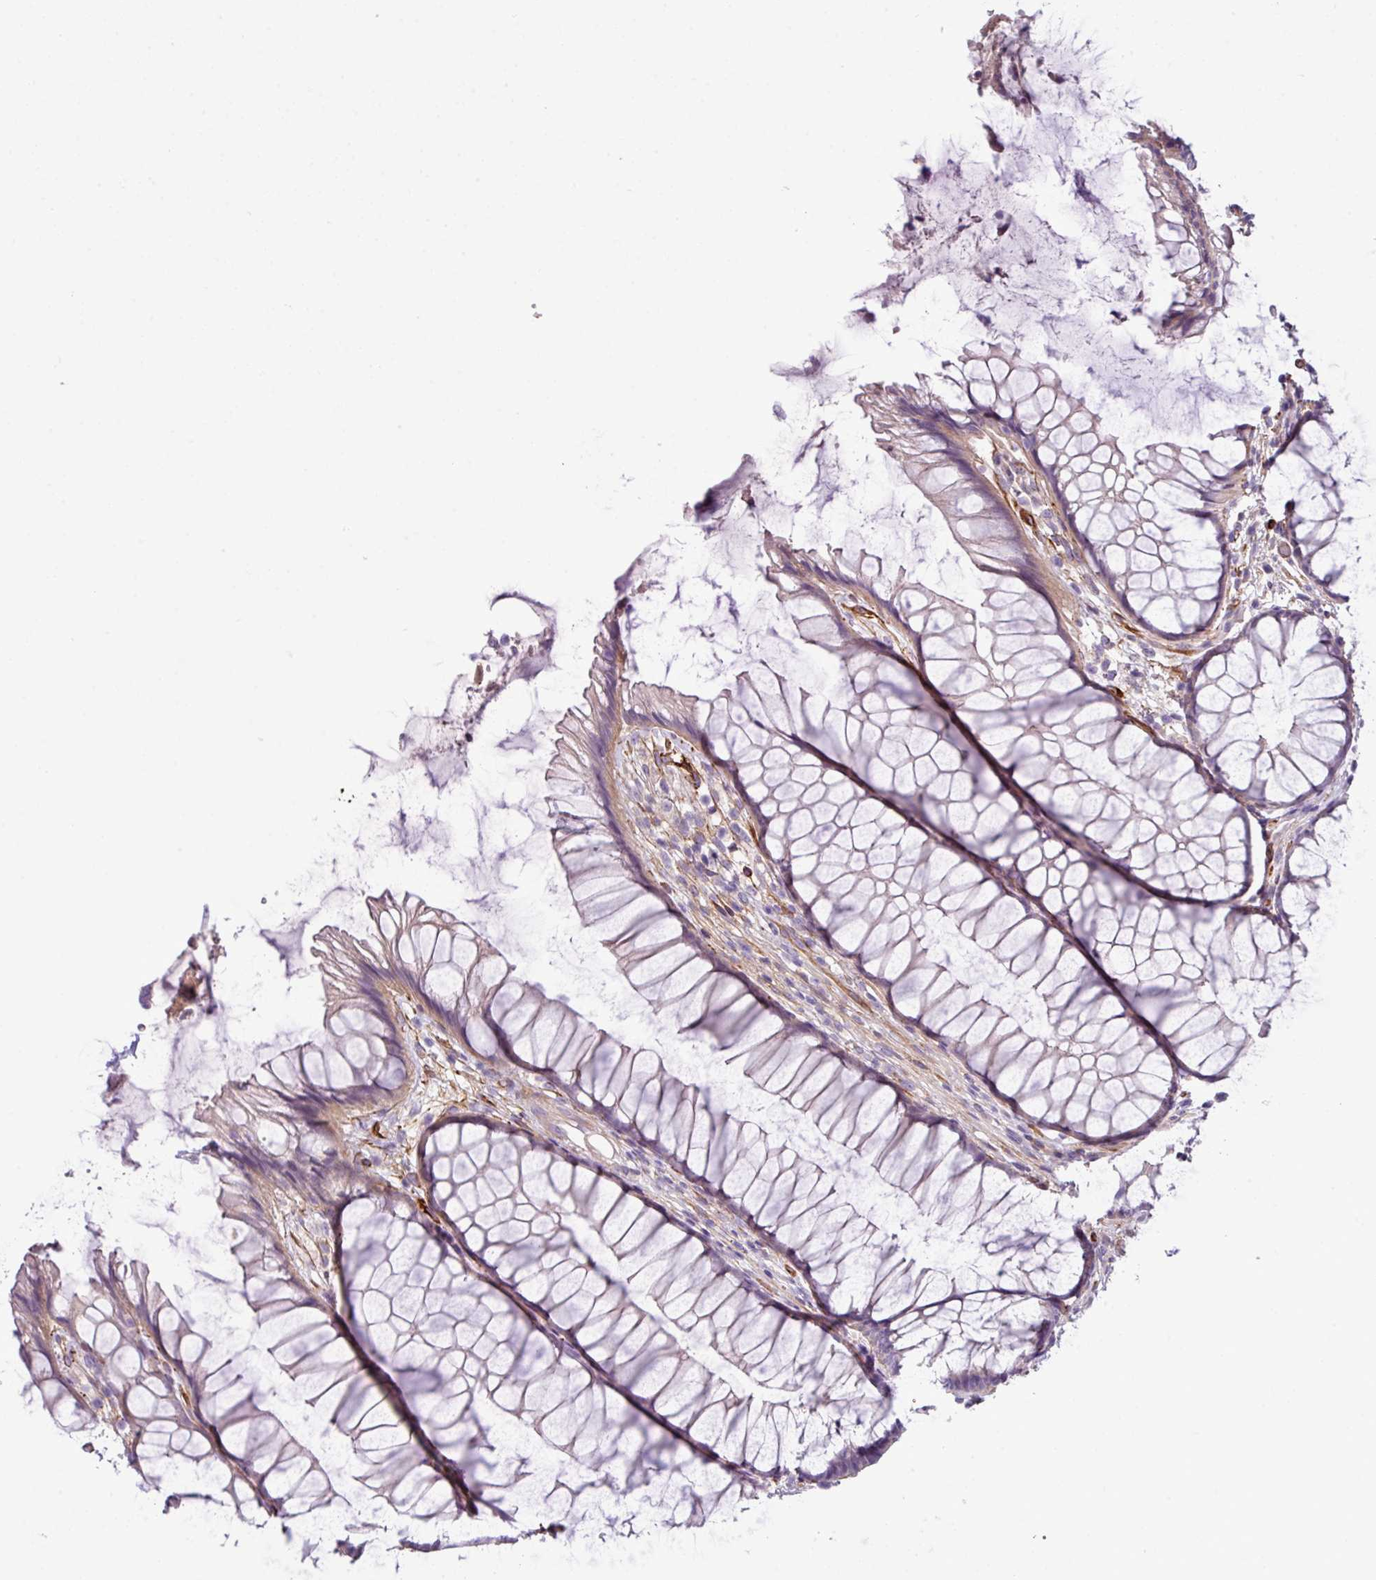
{"staining": {"intensity": "weak", "quantity": "25%-75%", "location": "cytoplasmic/membranous"}, "tissue": "rectum", "cell_type": "Glandular cells", "image_type": "normal", "snomed": [{"axis": "morphology", "description": "Normal tissue, NOS"}, {"axis": "topography", "description": "Smooth muscle"}, {"axis": "topography", "description": "Rectum"}], "caption": "Rectum stained for a protein displays weak cytoplasmic/membranous positivity in glandular cells.", "gene": "PARD6A", "patient": {"sex": "male", "age": 53}}